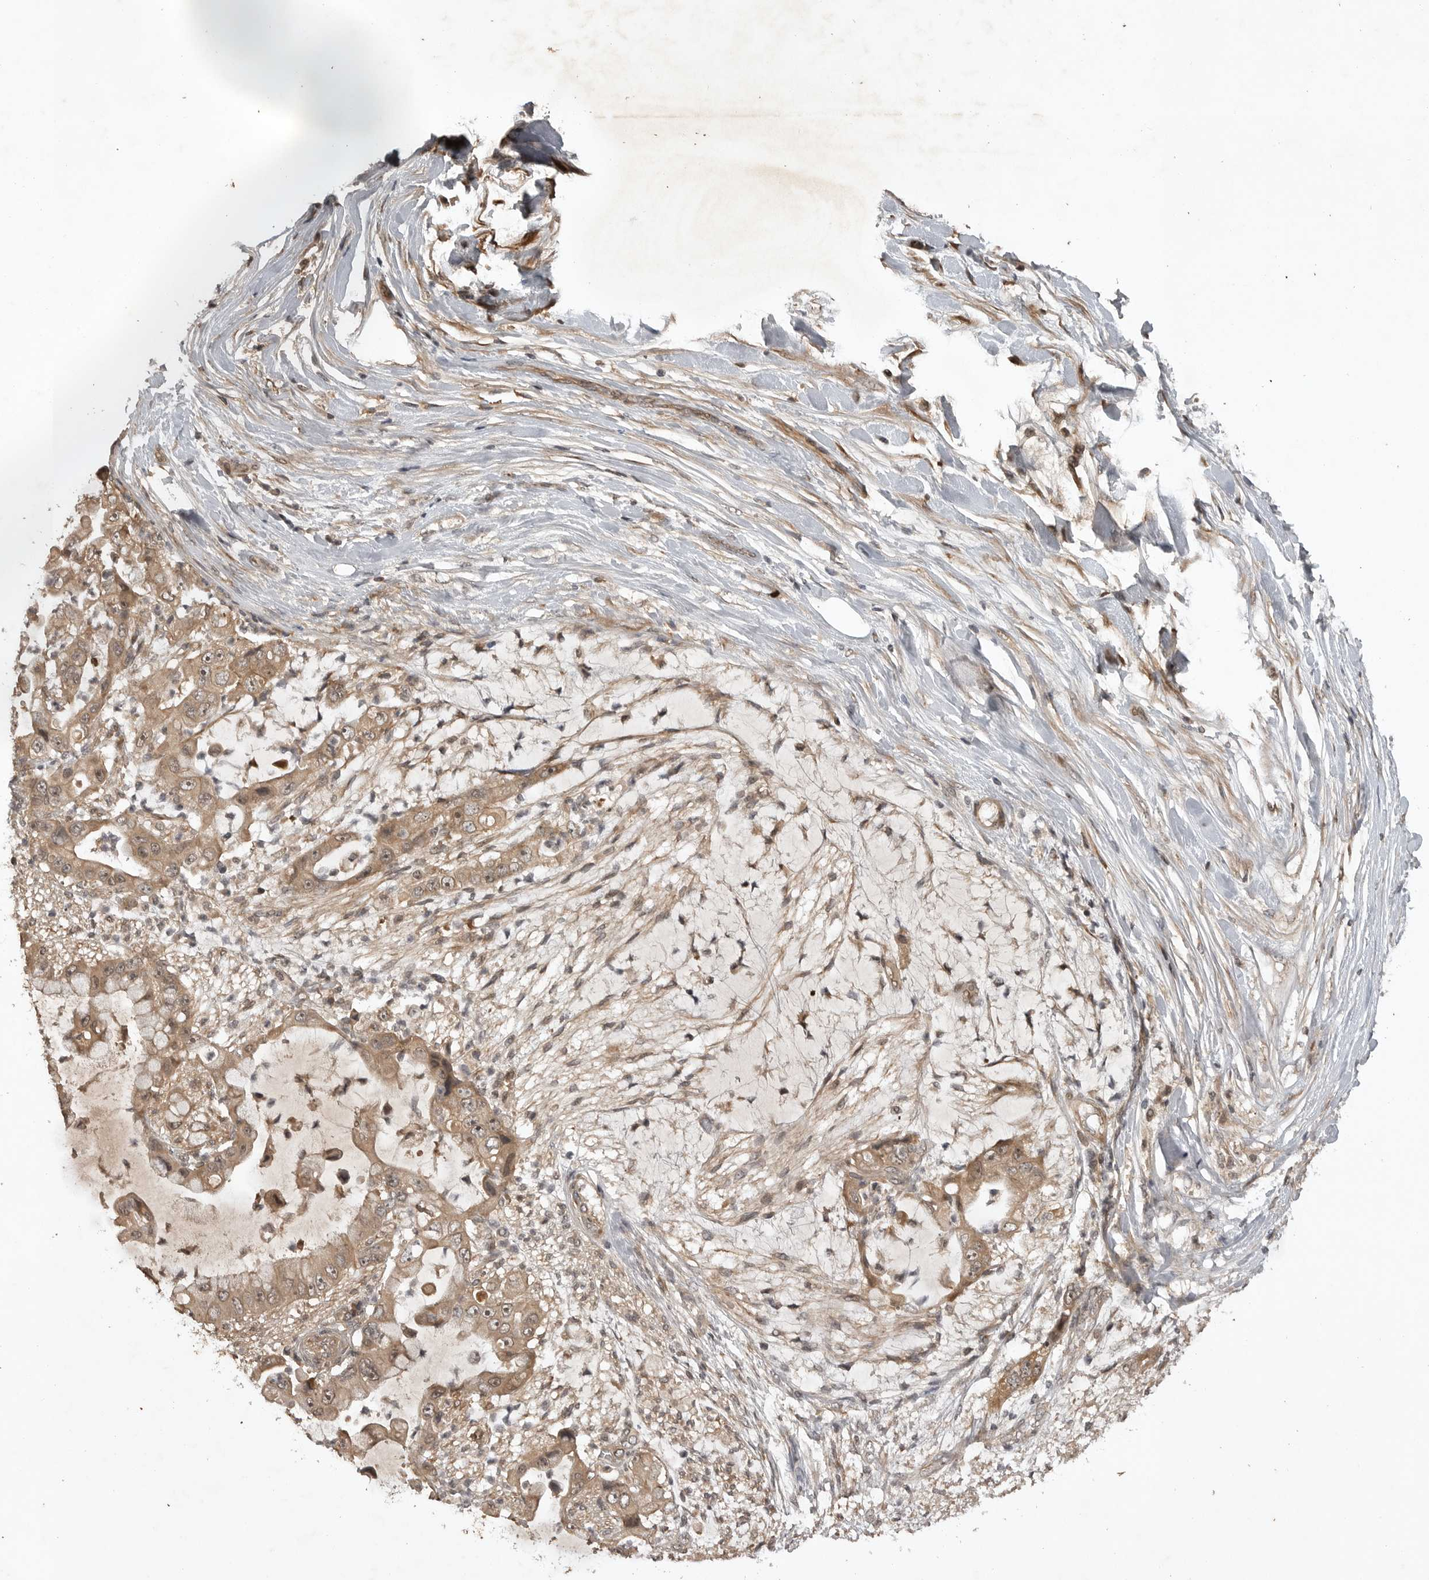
{"staining": {"intensity": "moderate", "quantity": ">75%", "location": "cytoplasmic/membranous,nuclear"}, "tissue": "liver cancer", "cell_type": "Tumor cells", "image_type": "cancer", "snomed": [{"axis": "morphology", "description": "Cholangiocarcinoma"}, {"axis": "topography", "description": "Liver"}], "caption": "Liver cholangiocarcinoma was stained to show a protein in brown. There is medium levels of moderate cytoplasmic/membranous and nuclear staining in about >75% of tumor cells. (IHC, brightfield microscopy, high magnification).", "gene": "AKAP7", "patient": {"sex": "female", "age": 54}}